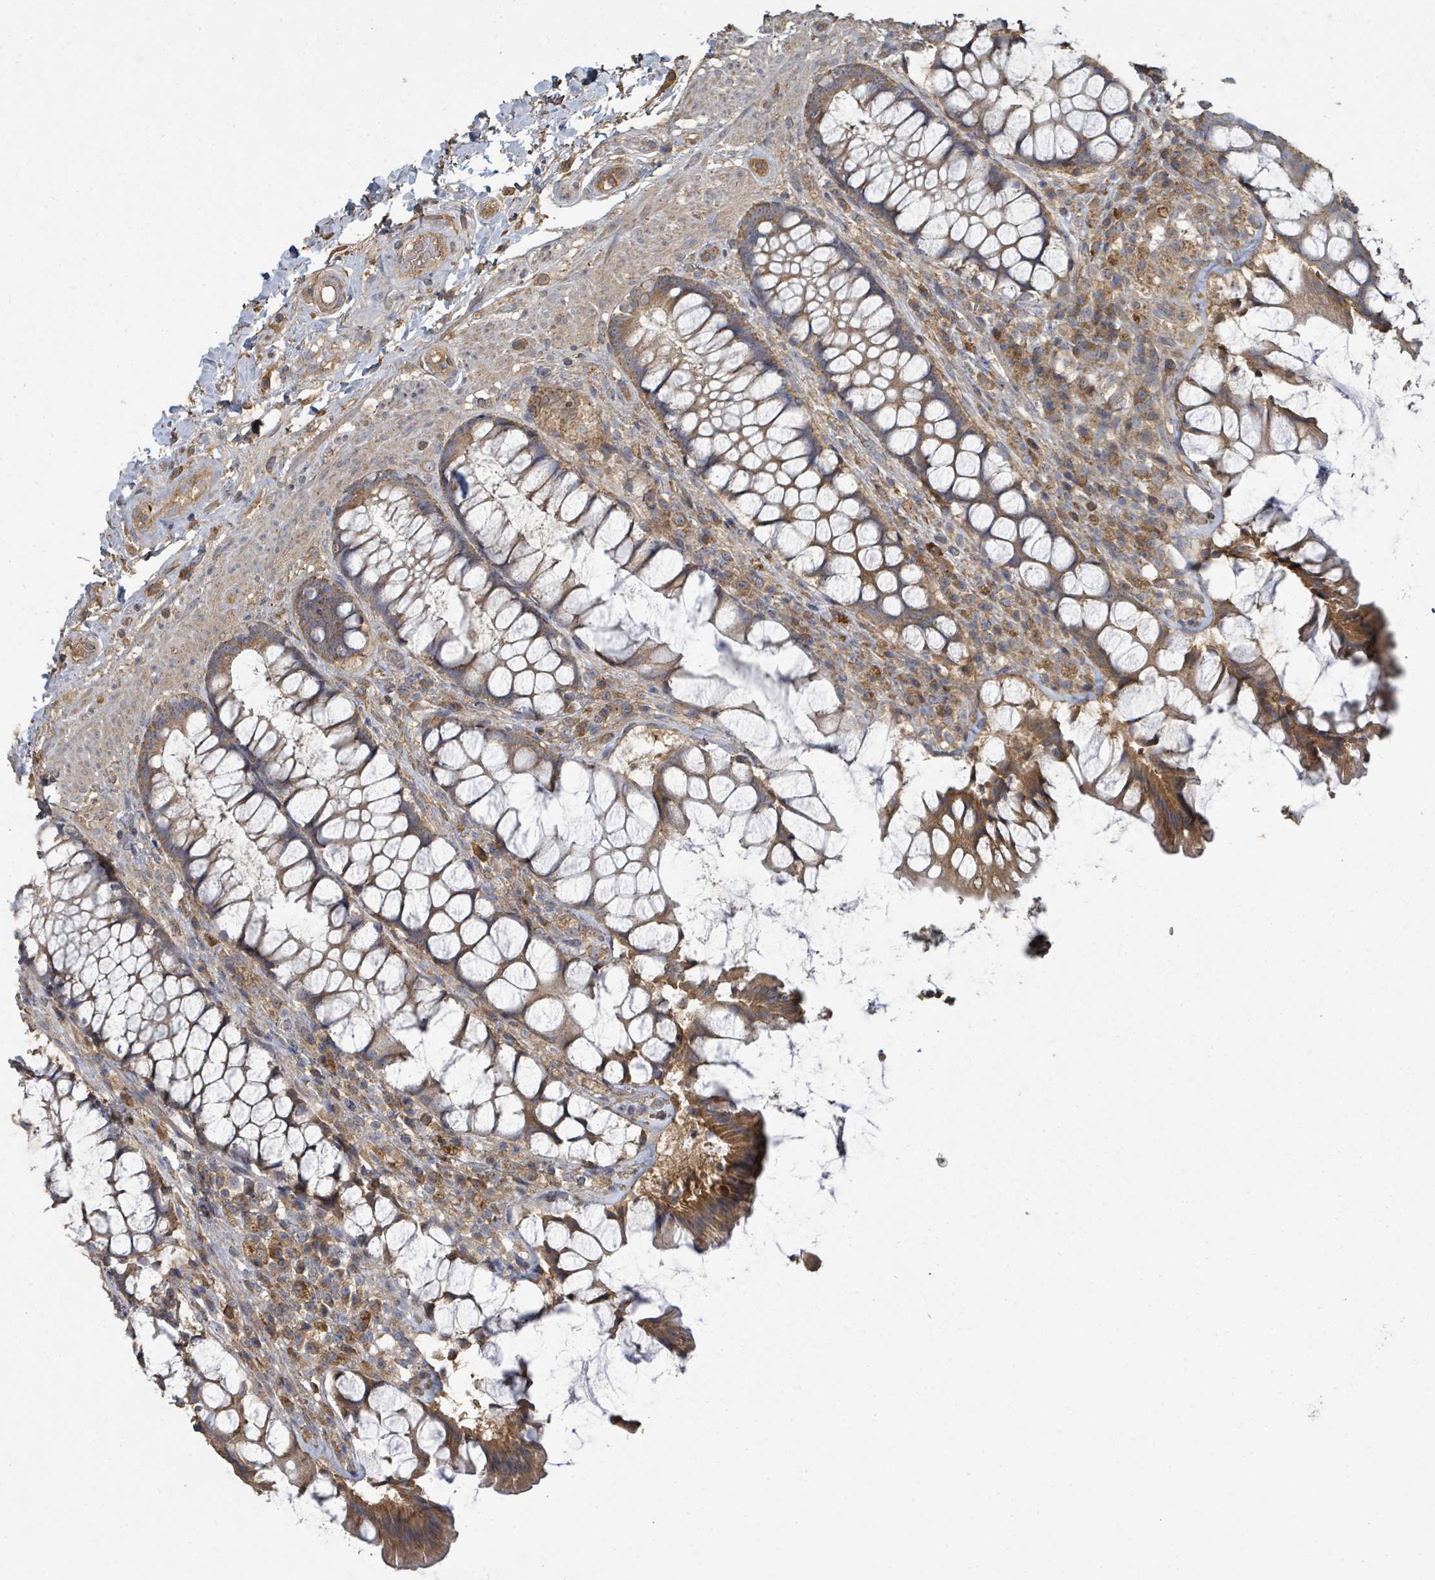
{"staining": {"intensity": "moderate", "quantity": ">75%", "location": "cytoplasmic/membranous"}, "tissue": "rectum", "cell_type": "Glandular cells", "image_type": "normal", "snomed": [{"axis": "morphology", "description": "Normal tissue, NOS"}, {"axis": "topography", "description": "Rectum"}], "caption": "The micrograph reveals immunohistochemical staining of normal rectum. There is moderate cytoplasmic/membranous expression is appreciated in approximately >75% of glandular cells.", "gene": "WDFY1", "patient": {"sex": "female", "age": 58}}